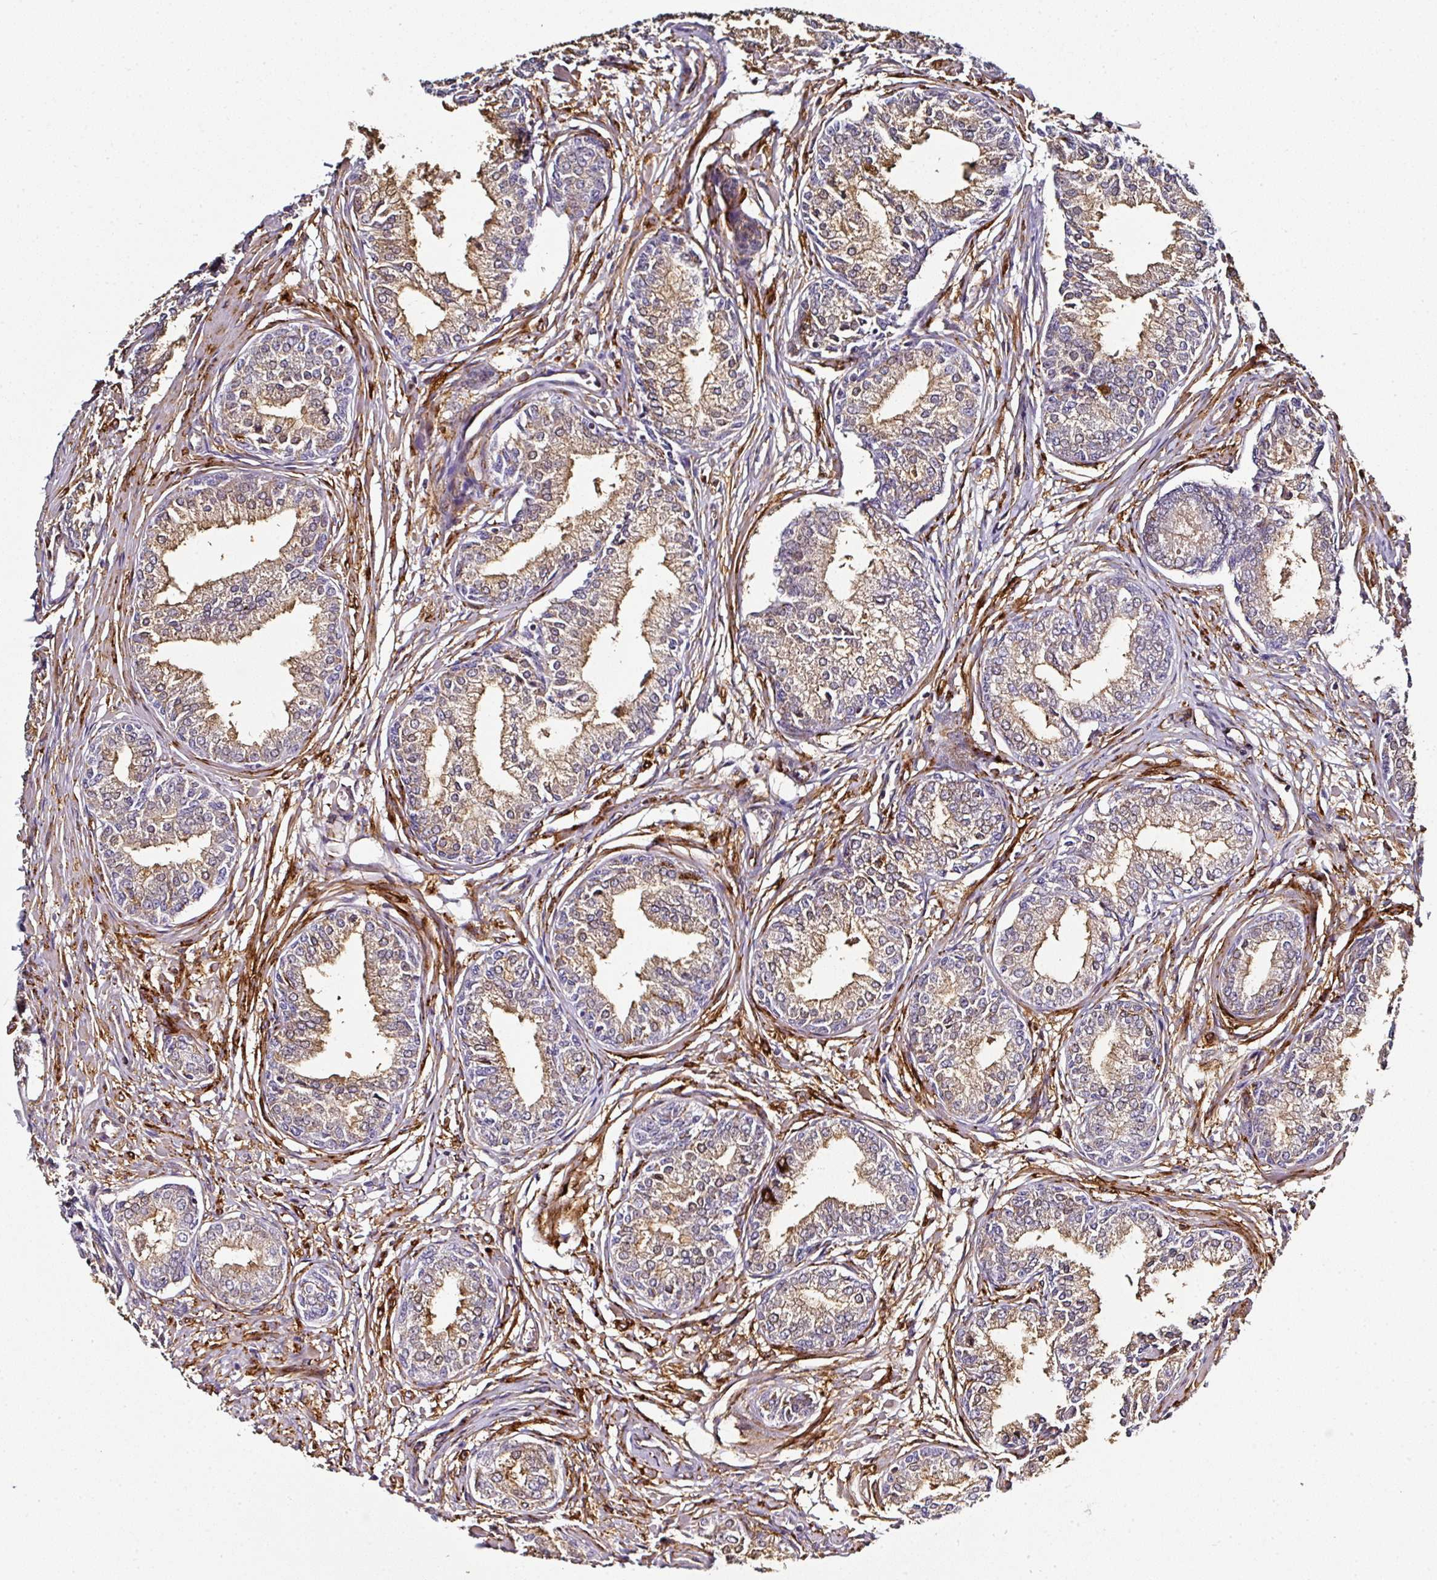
{"staining": {"intensity": "weak", "quantity": "25%-75%", "location": "cytoplasmic/membranous"}, "tissue": "prostate cancer", "cell_type": "Tumor cells", "image_type": "cancer", "snomed": [{"axis": "morphology", "description": "Adenocarcinoma, High grade"}, {"axis": "topography", "description": "Prostate"}], "caption": "There is low levels of weak cytoplasmic/membranous staining in tumor cells of prostate cancer, as demonstrated by immunohistochemical staining (brown color).", "gene": "BEND5", "patient": {"sex": "male", "age": 67}}